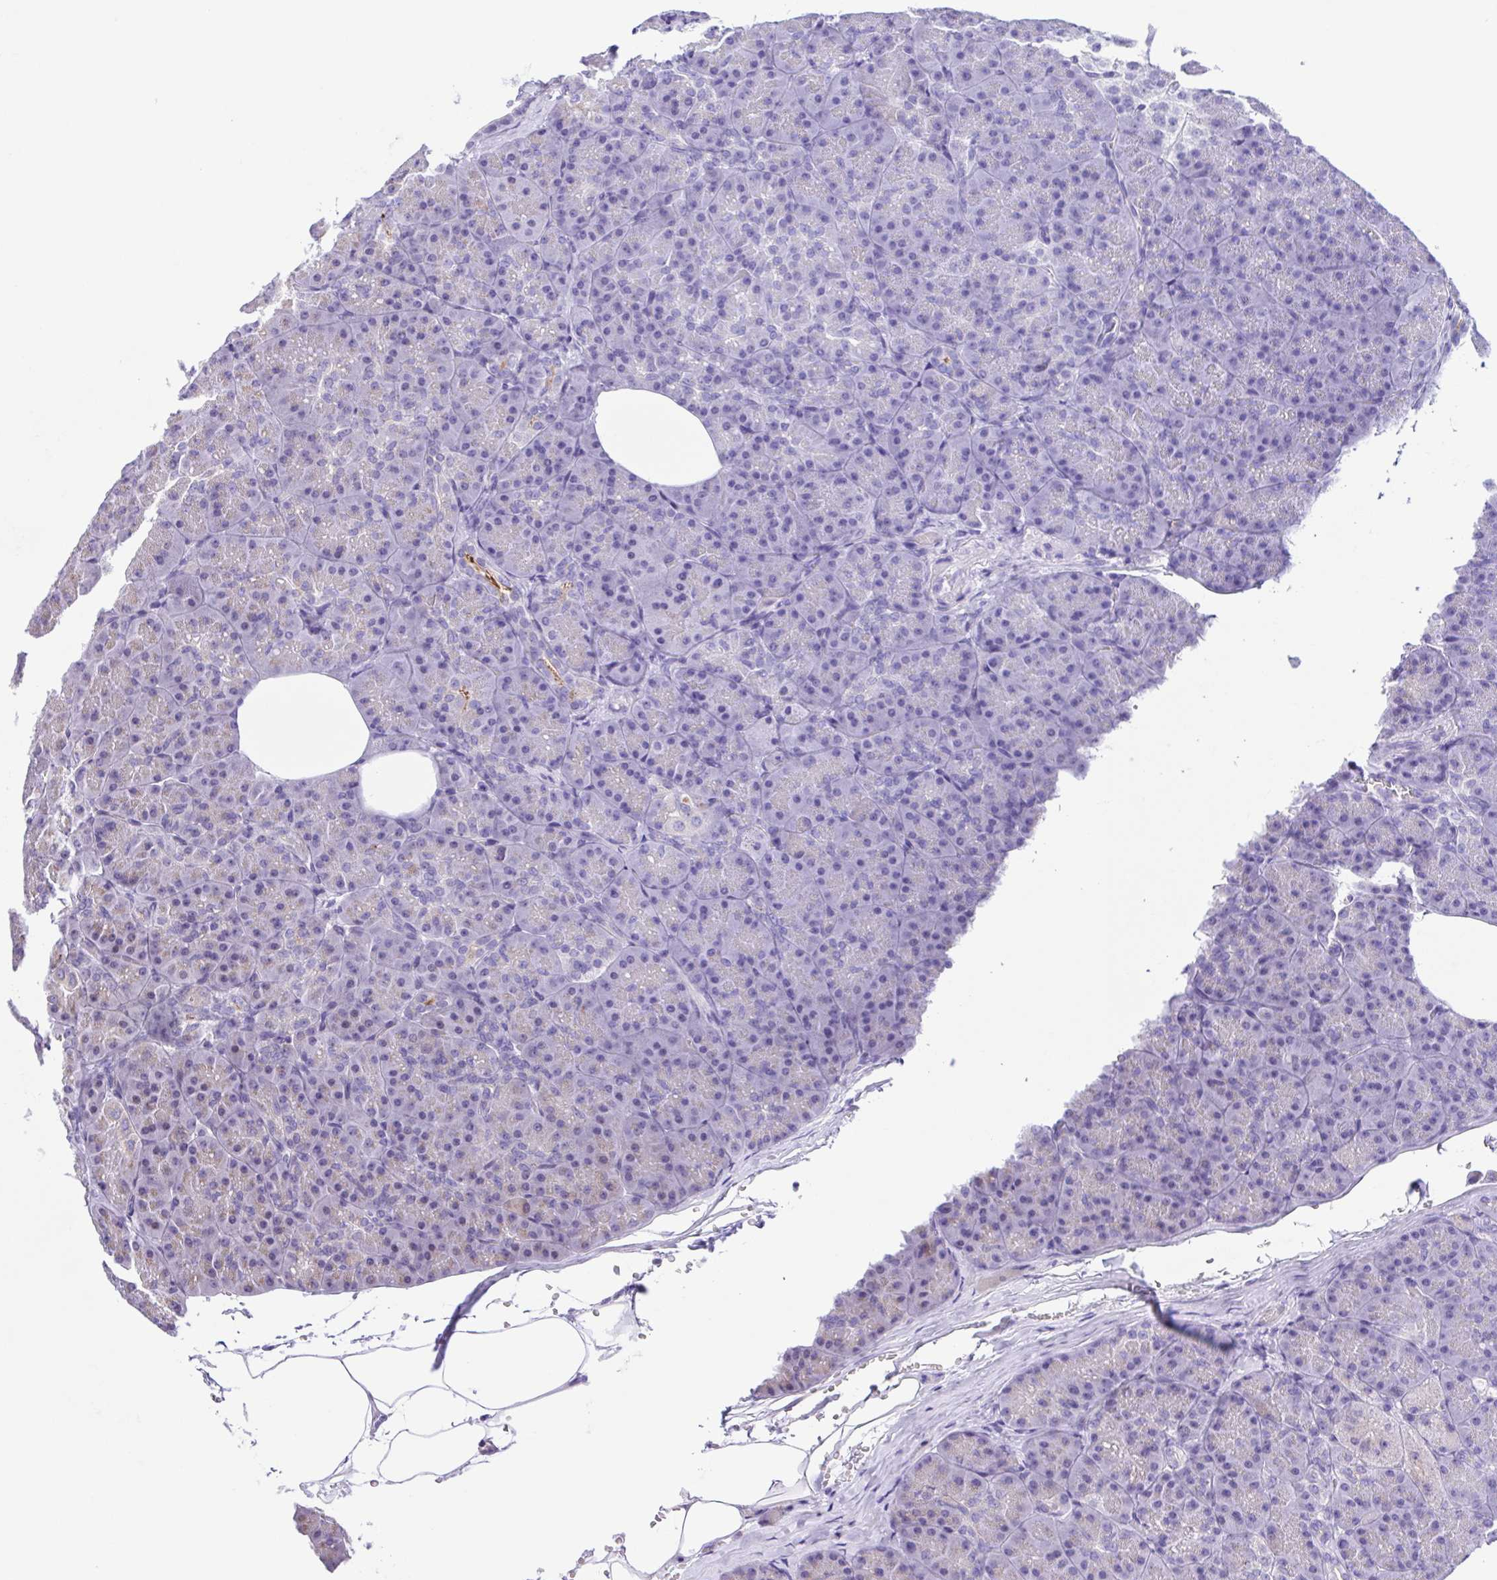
{"staining": {"intensity": "negative", "quantity": "none", "location": "none"}, "tissue": "pancreas", "cell_type": "Exocrine glandular cells", "image_type": "normal", "snomed": [{"axis": "morphology", "description": "Normal tissue, NOS"}, {"axis": "topography", "description": "Pancreas"}], "caption": "Exocrine glandular cells show no significant positivity in benign pancreas.", "gene": "ENSG00000286022", "patient": {"sex": "male", "age": 57}}